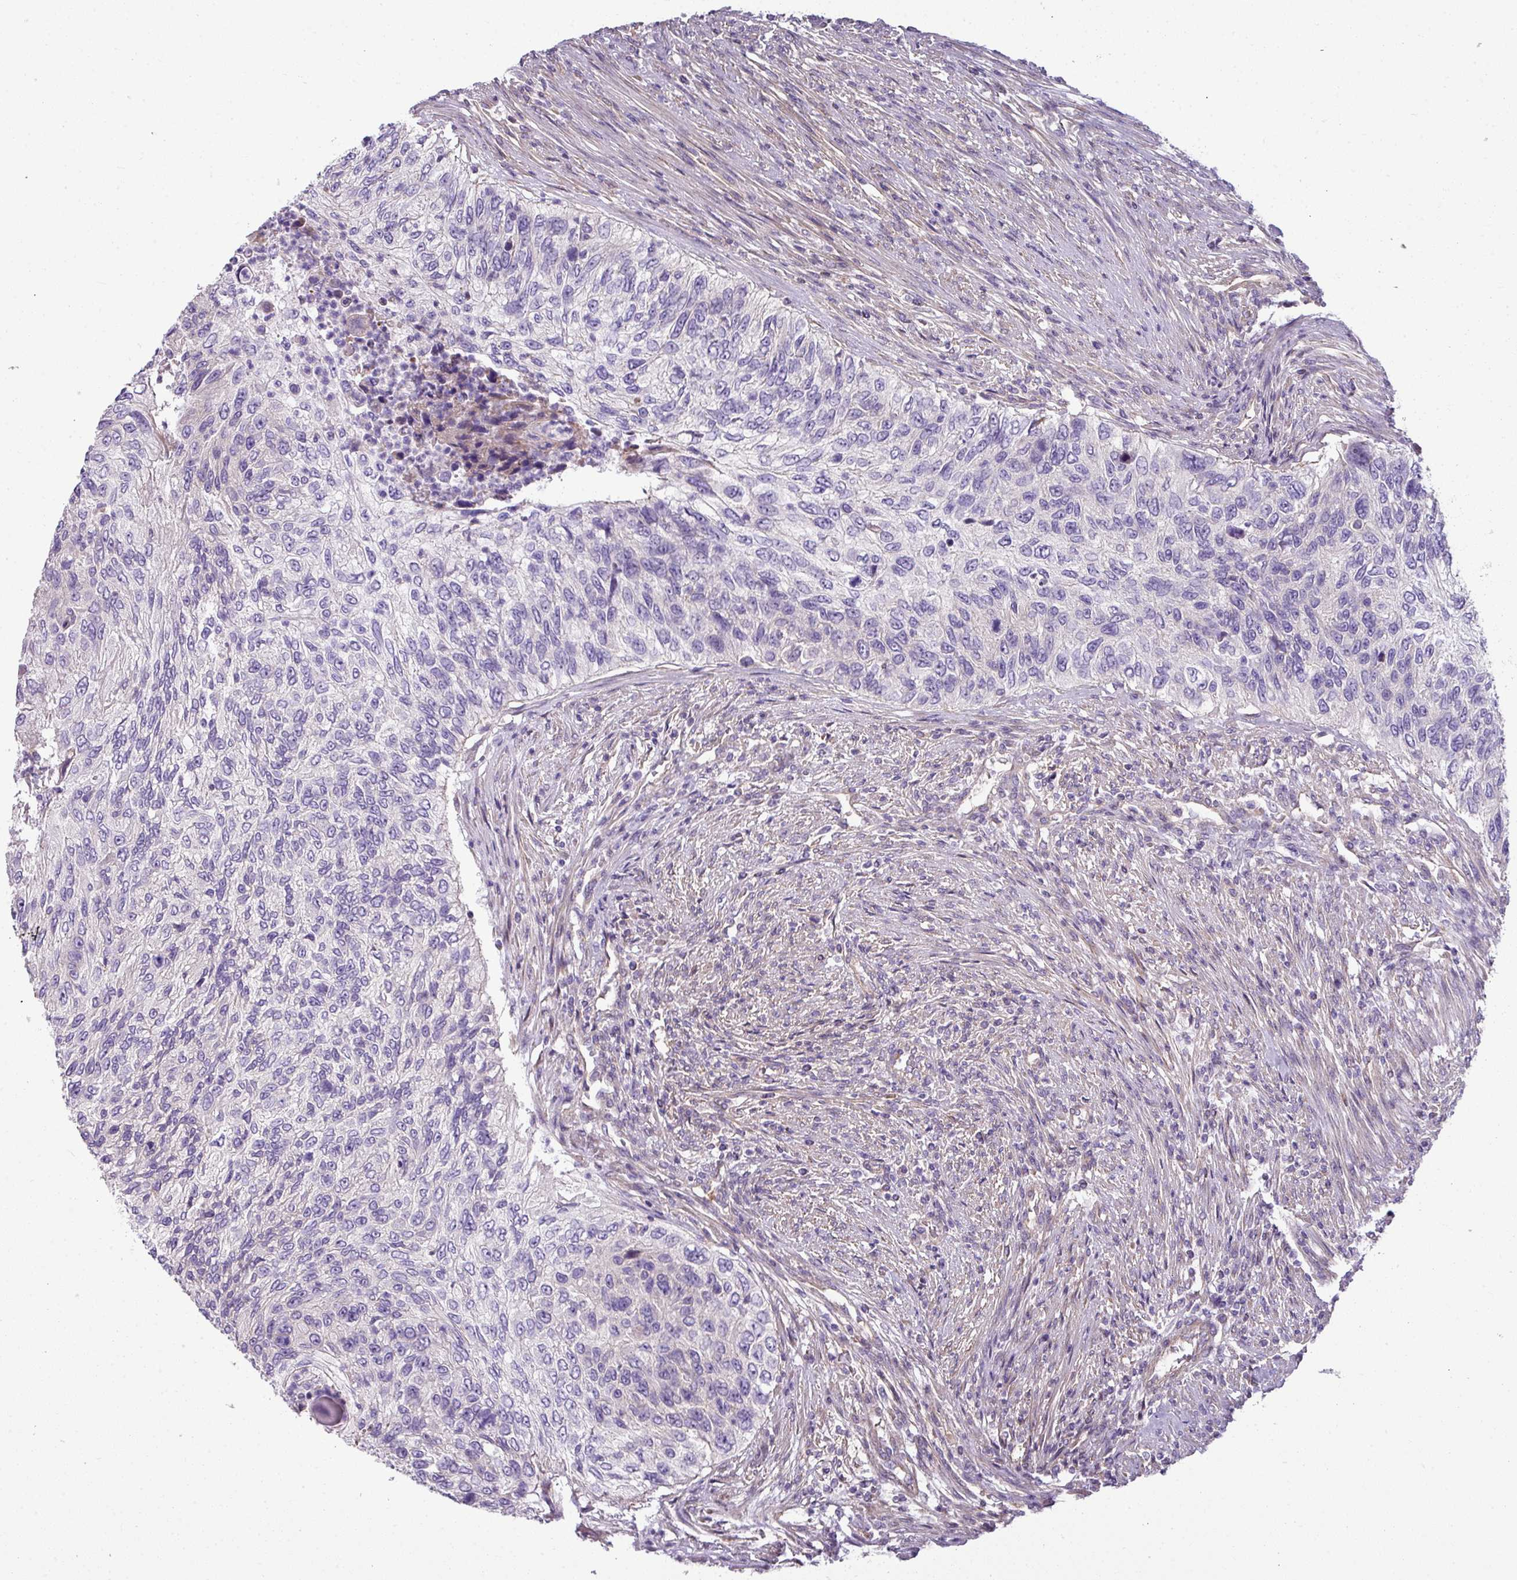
{"staining": {"intensity": "negative", "quantity": "none", "location": "none"}, "tissue": "urothelial cancer", "cell_type": "Tumor cells", "image_type": "cancer", "snomed": [{"axis": "morphology", "description": "Urothelial carcinoma, High grade"}, {"axis": "topography", "description": "Urinary bladder"}], "caption": "Tumor cells show no significant staining in urothelial carcinoma (high-grade). (DAB (3,3'-diaminobenzidine) immunohistochemistry with hematoxylin counter stain).", "gene": "PALS2", "patient": {"sex": "female", "age": 60}}